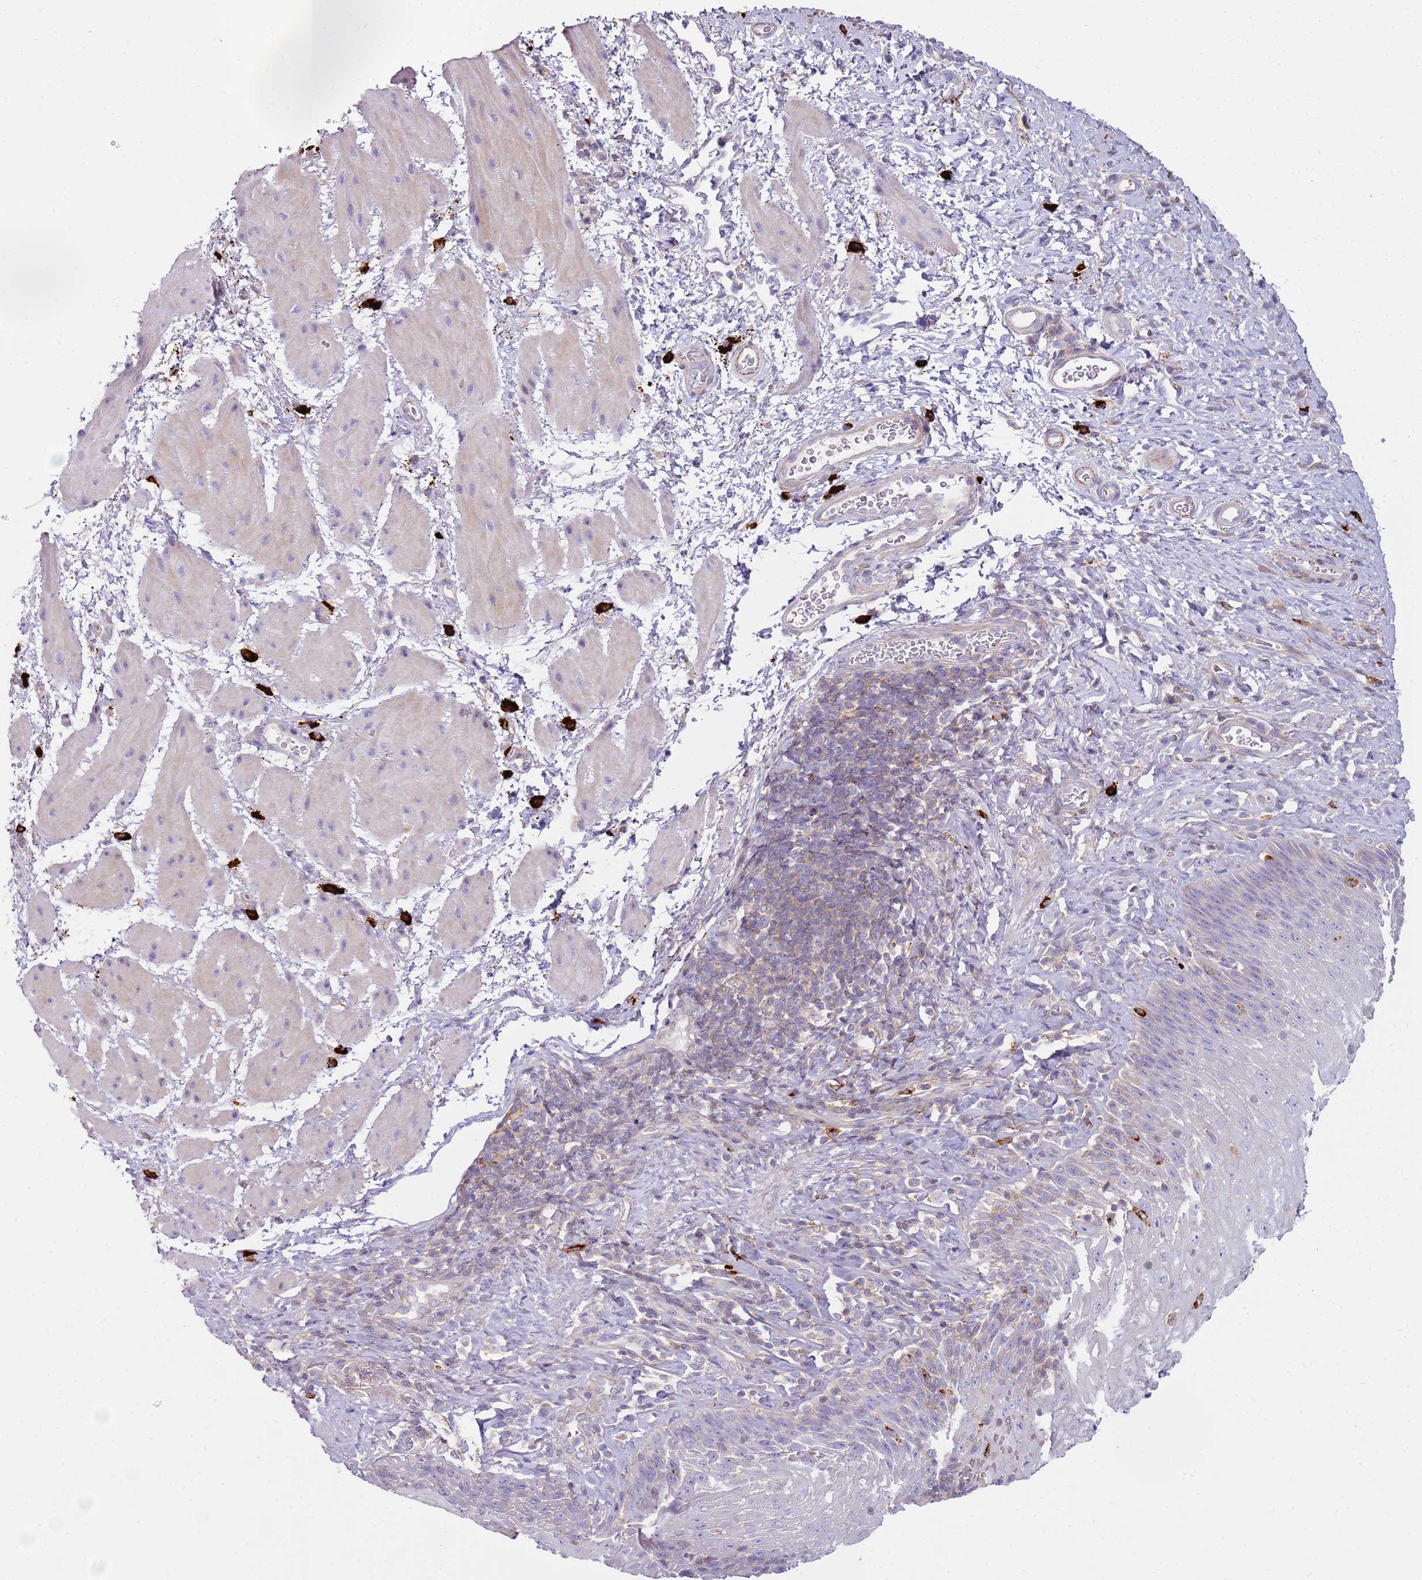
{"staining": {"intensity": "weak", "quantity": "<25%", "location": "cytoplasmic/membranous"}, "tissue": "esophagus", "cell_type": "Squamous epithelial cells", "image_type": "normal", "snomed": [{"axis": "morphology", "description": "Normal tissue, NOS"}, {"axis": "topography", "description": "Esophagus"}], "caption": "Human esophagus stained for a protein using IHC demonstrates no positivity in squamous epithelial cells.", "gene": "FPR1", "patient": {"sex": "female", "age": 61}}